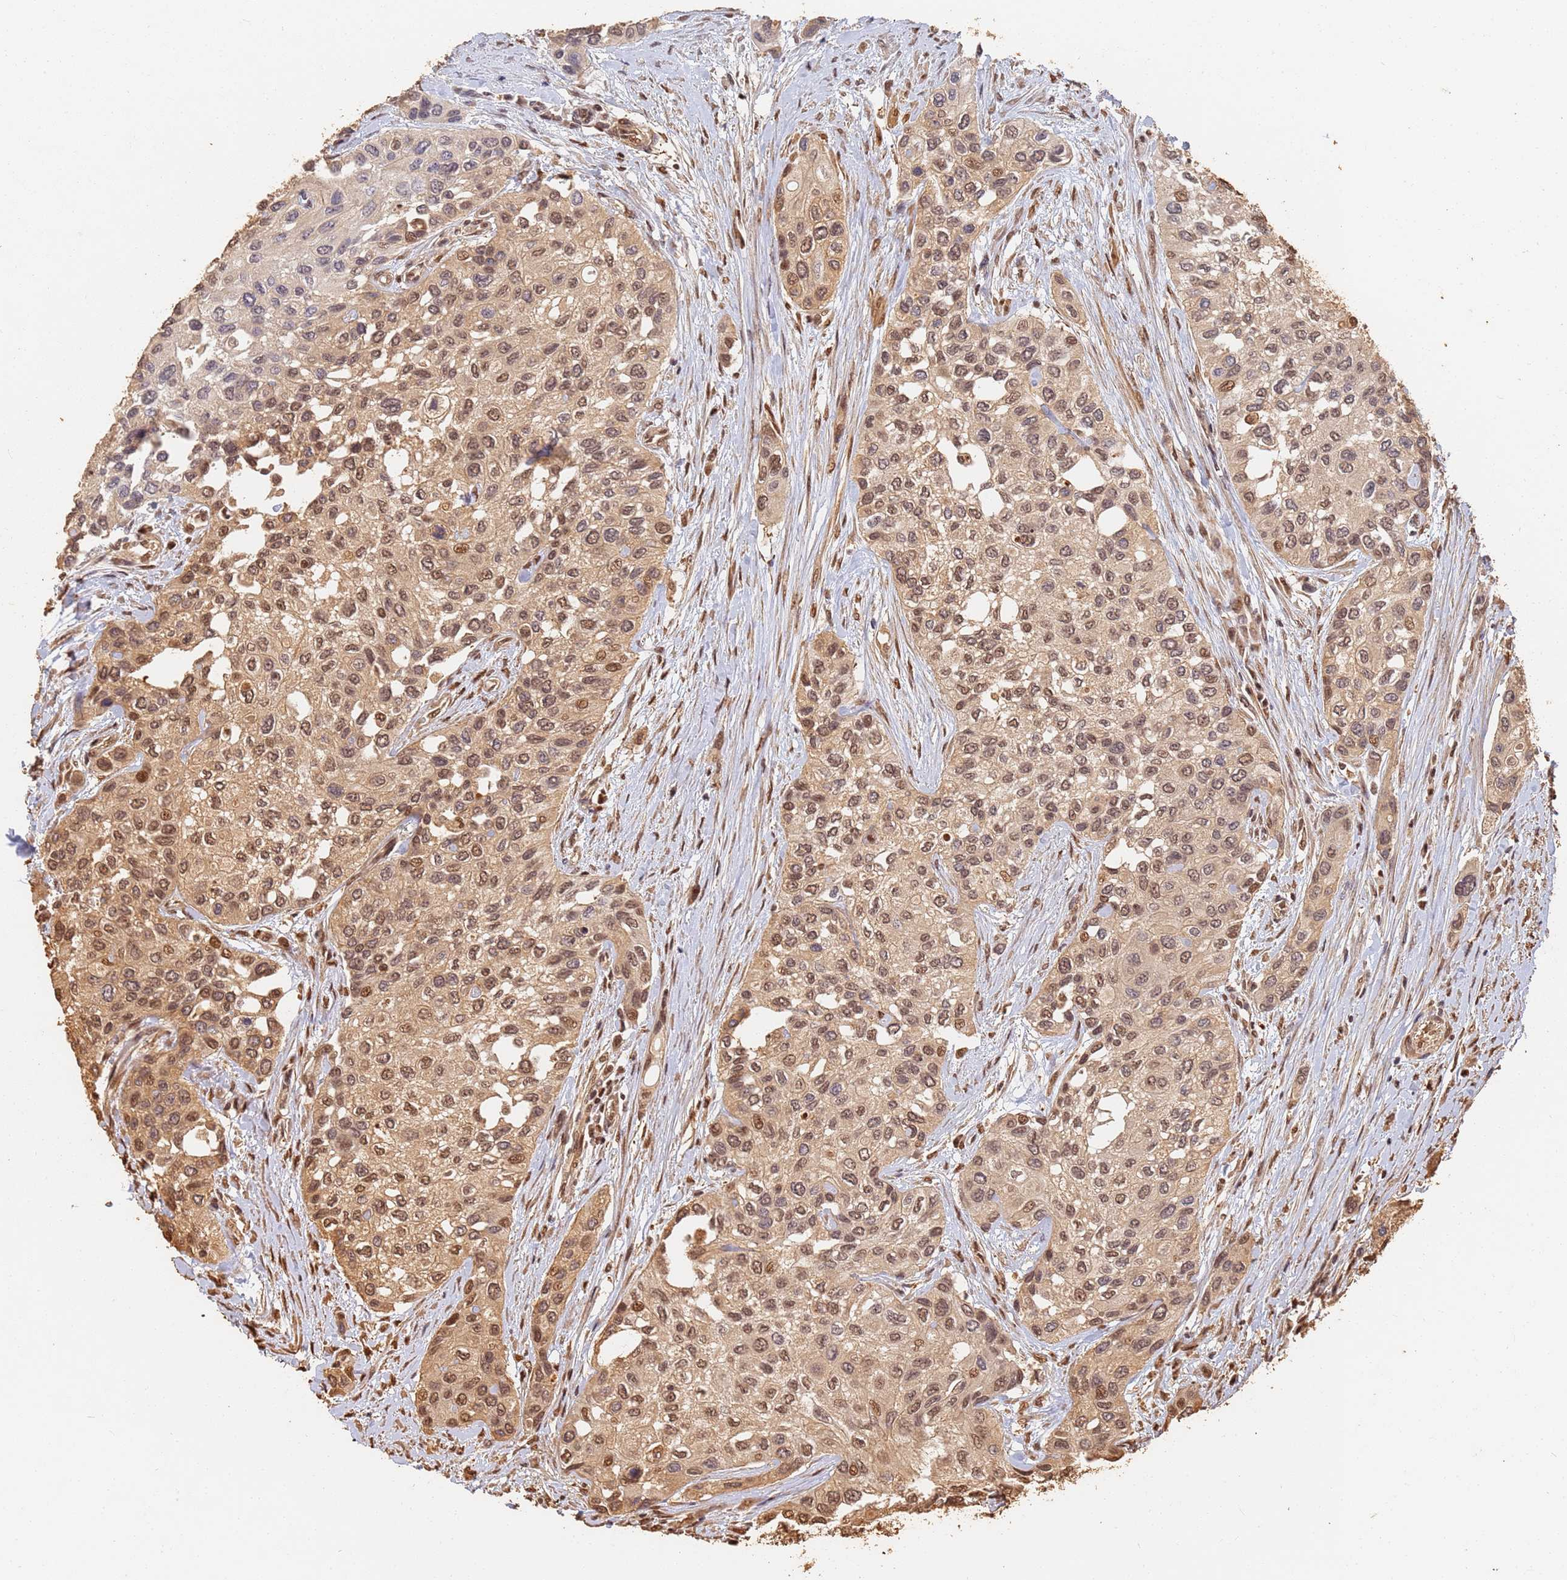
{"staining": {"intensity": "moderate", "quantity": ">75%", "location": "cytoplasmic/membranous,nuclear"}, "tissue": "urothelial cancer", "cell_type": "Tumor cells", "image_type": "cancer", "snomed": [{"axis": "morphology", "description": "Normal tissue, NOS"}, {"axis": "morphology", "description": "Urothelial carcinoma, High grade"}, {"axis": "topography", "description": "Vascular tissue"}, {"axis": "topography", "description": "Urinary bladder"}], "caption": "Protein analysis of urothelial cancer tissue shows moderate cytoplasmic/membranous and nuclear expression in approximately >75% of tumor cells. The staining is performed using DAB brown chromogen to label protein expression. The nuclei are counter-stained blue using hematoxylin.", "gene": "JAK2", "patient": {"sex": "female", "age": 56}}